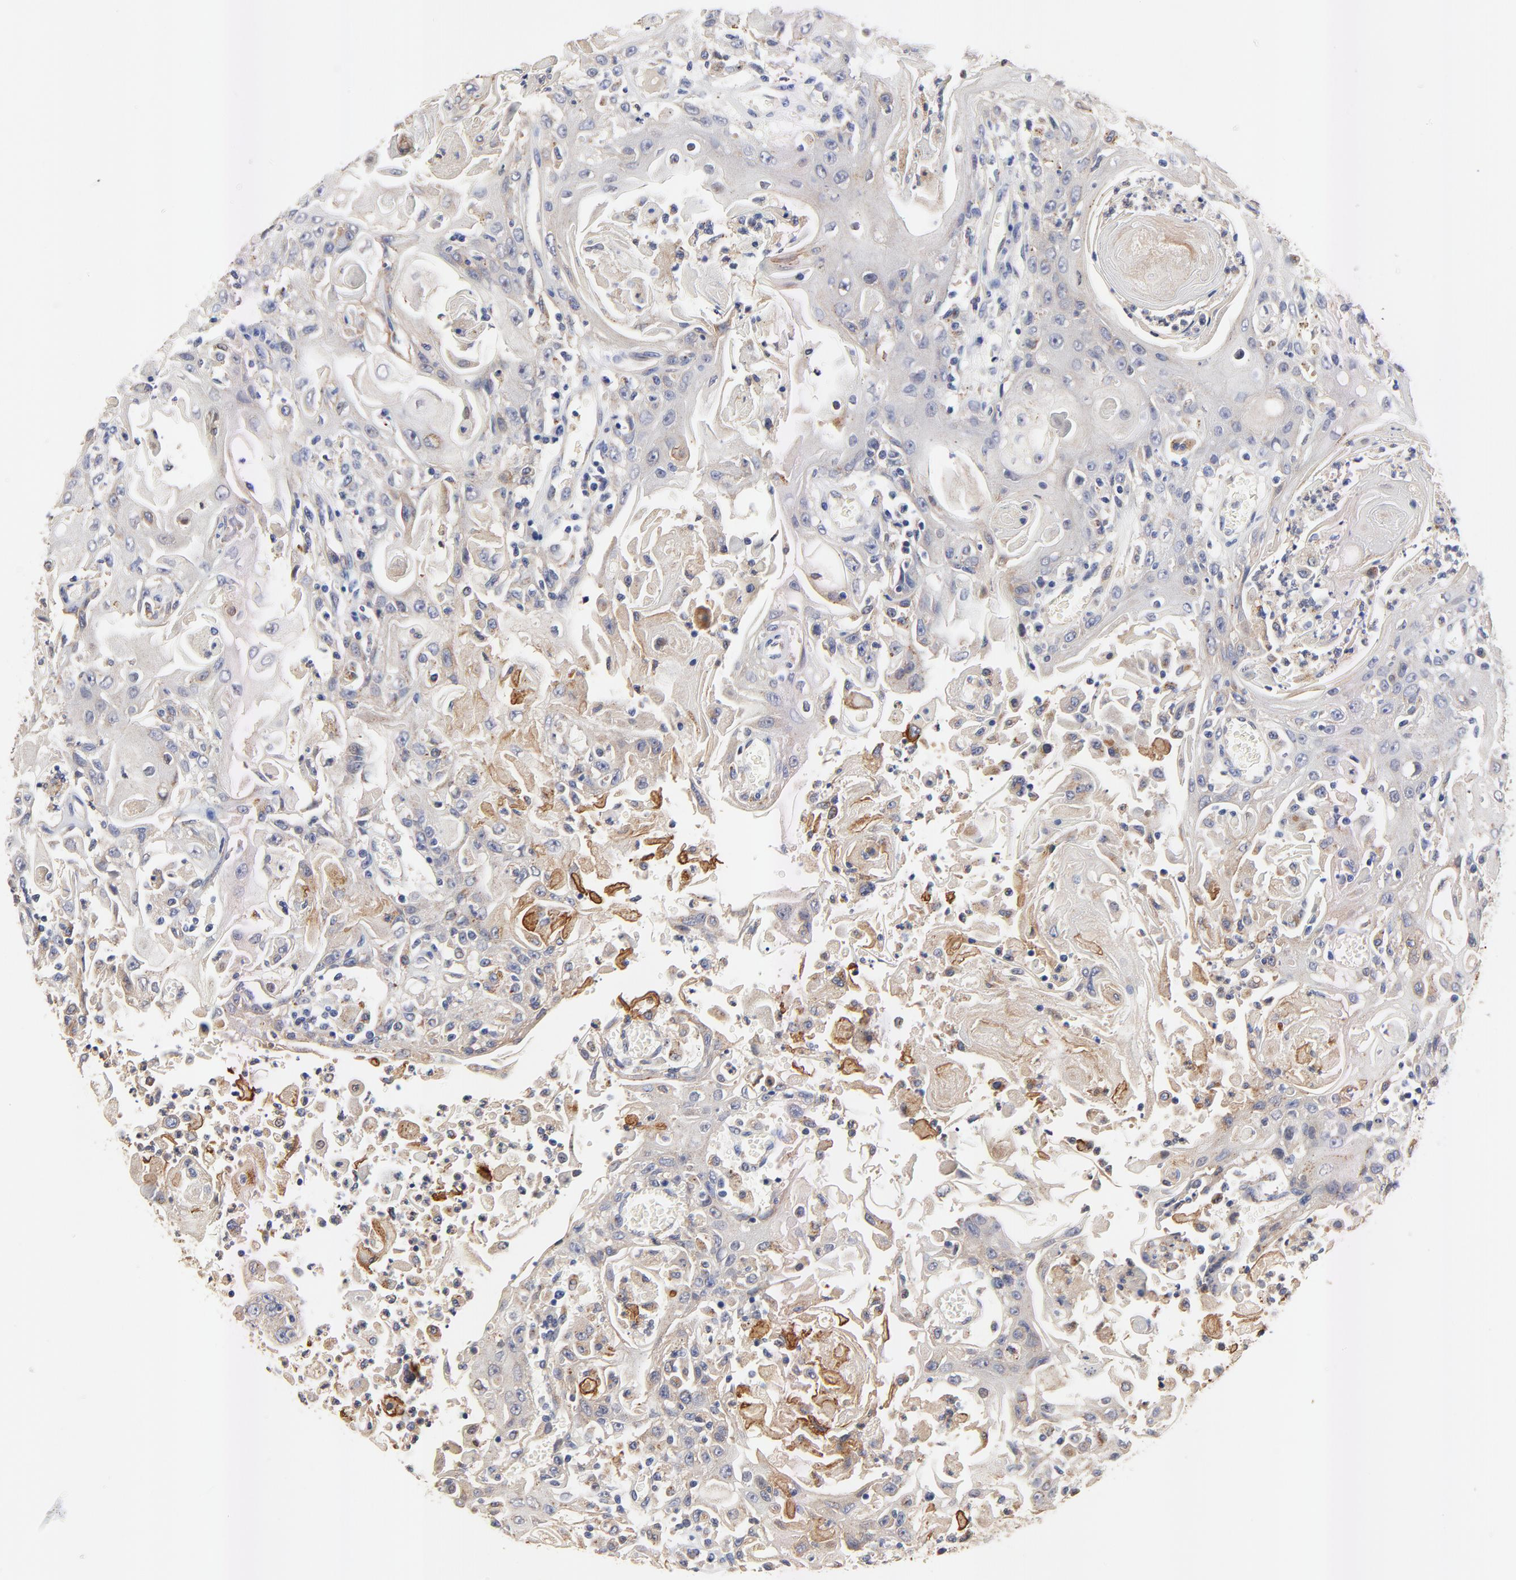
{"staining": {"intensity": "weak", "quantity": "25%-75%", "location": "cytoplasmic/membranous"}, "tissue": "head and neck cancer", "cell_type": "Tumor cells", "image_type": "cancer", "snomed": [{"axis": "morphology", "description": "Squamous cell carcinoma, NOS"}, {"axis": "topography", "description": "Oral tissue"}, {"axis": "topography", "description": "Head-Neck"}], "caption": "Squamous cell carcinoma (head and neck) stained with a protein marker displays weak staining in tumor cells.", "gene": "FBXL2", "patient": {"sex": "female", "age": 76}}